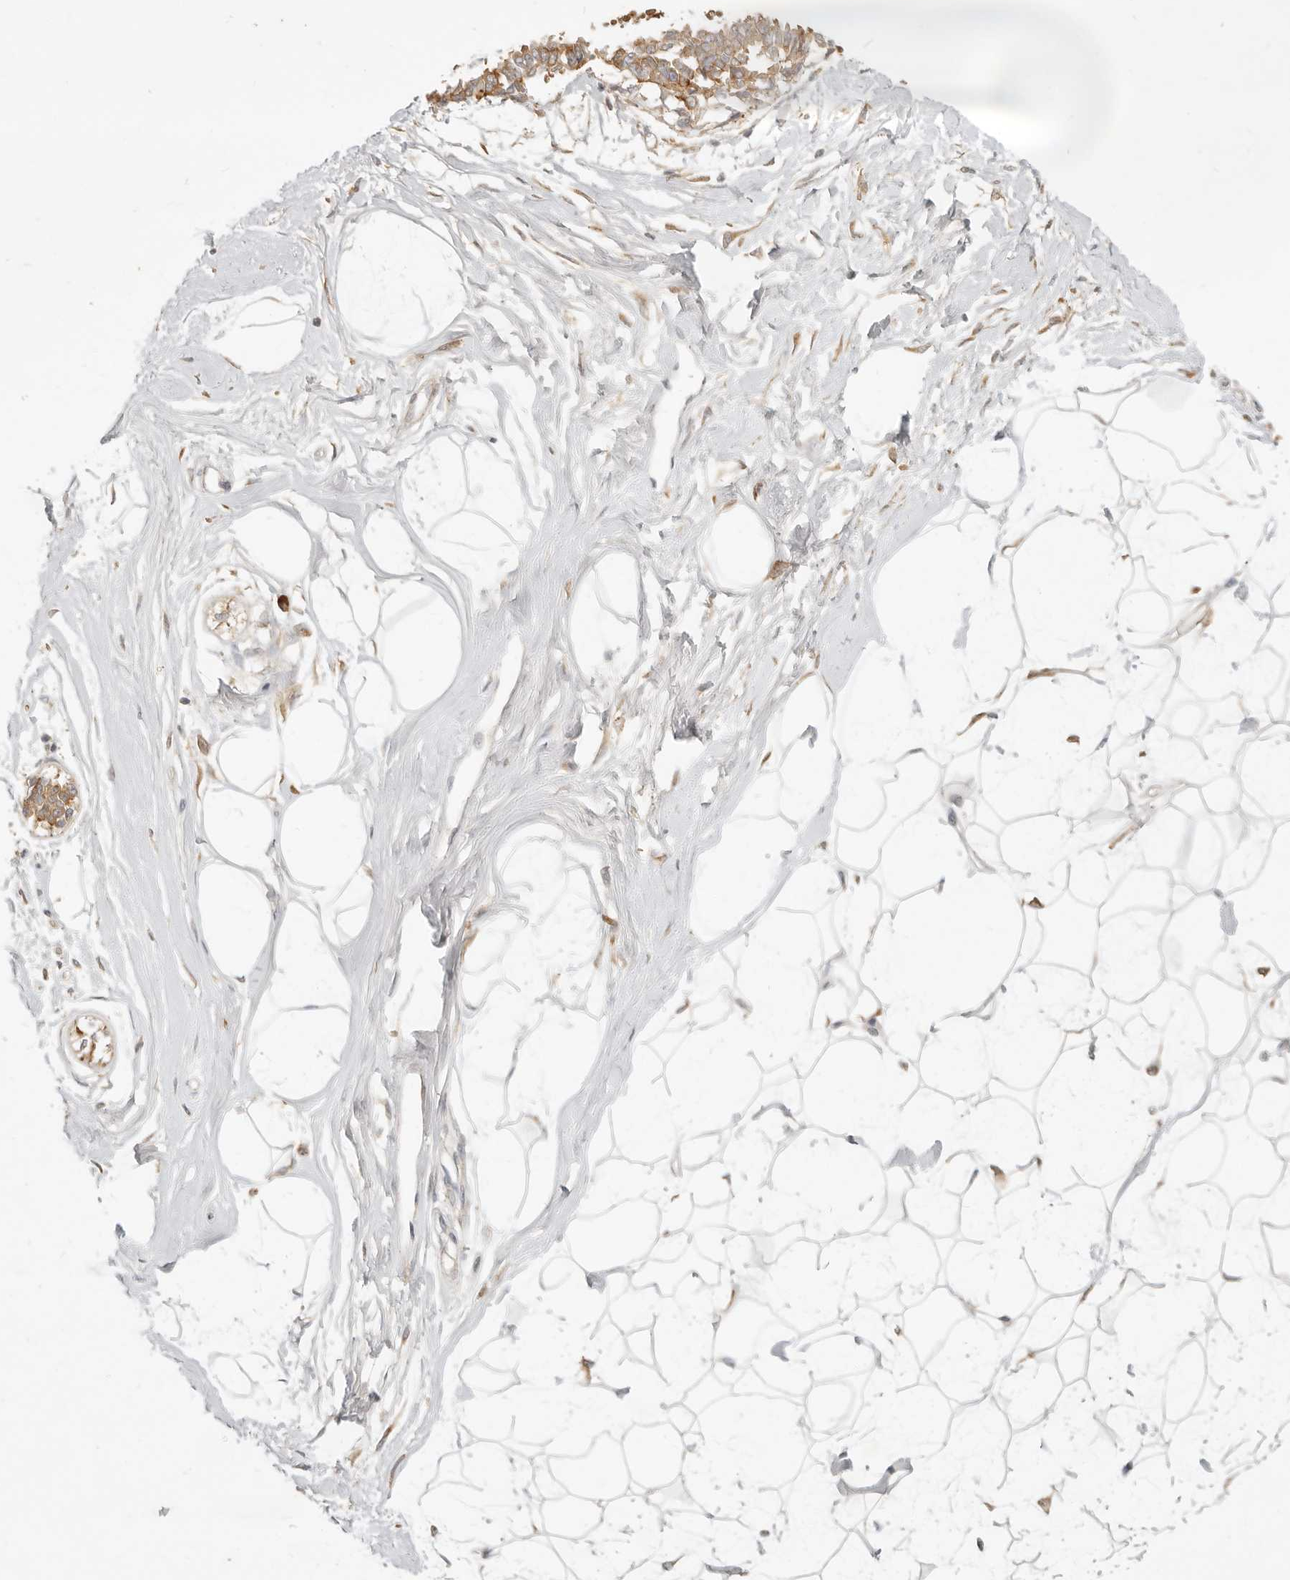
{"staining": {"intensity": "negative", "quantity": "none", "location": "none"}, "tissue": "breast", "cell_type": "Adipocytes", "image_type": "normal", "snomed": [{"axis": "morphology", "description": "Normal tissue, NOS"}, {"axis": "topography", "description": "Breast"}], "caption": "The photomicrograph demonstrates no significant staining in adipocytes of breast.", "gene": "PABPC4", "patient": {"sex": "female", "age": 45}}